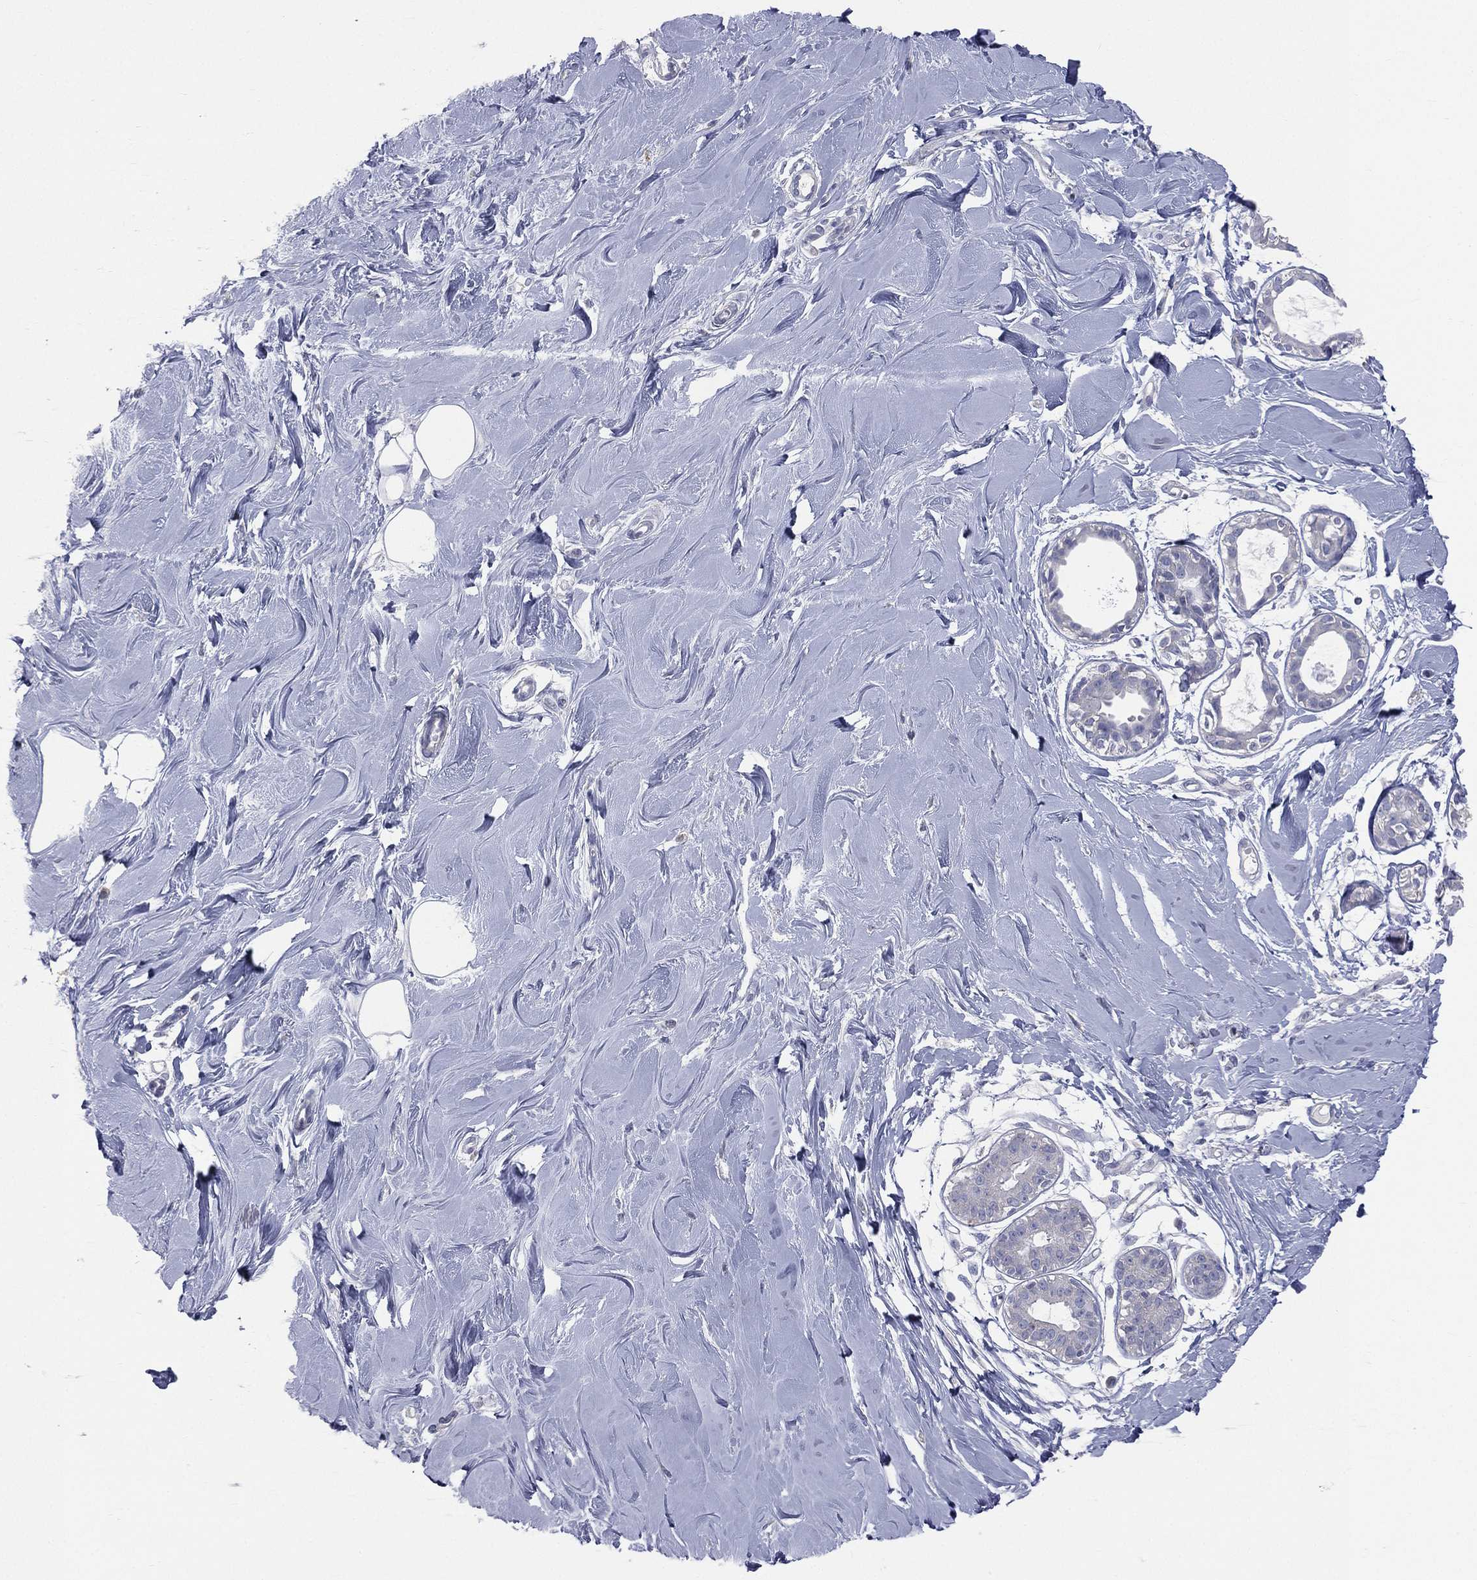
{"staining": {"intensity": "negative", "quantity": "none", "location": "none"}, "tissue": "soft tissue", "cell_type": "Fibroblasts", "image_type": "normal", "snomed": [{"axis": "morphology", "description": "Normal tissue, NOS"}, {"axis": "topography", "description": "Breast"}], "caption": "Unremarkable soft tissue was stained to show a protein in brown. There is no significant staining in fibroblasts.", "gene": "STK31", "patient": {"sex": "female", "age": 49}}